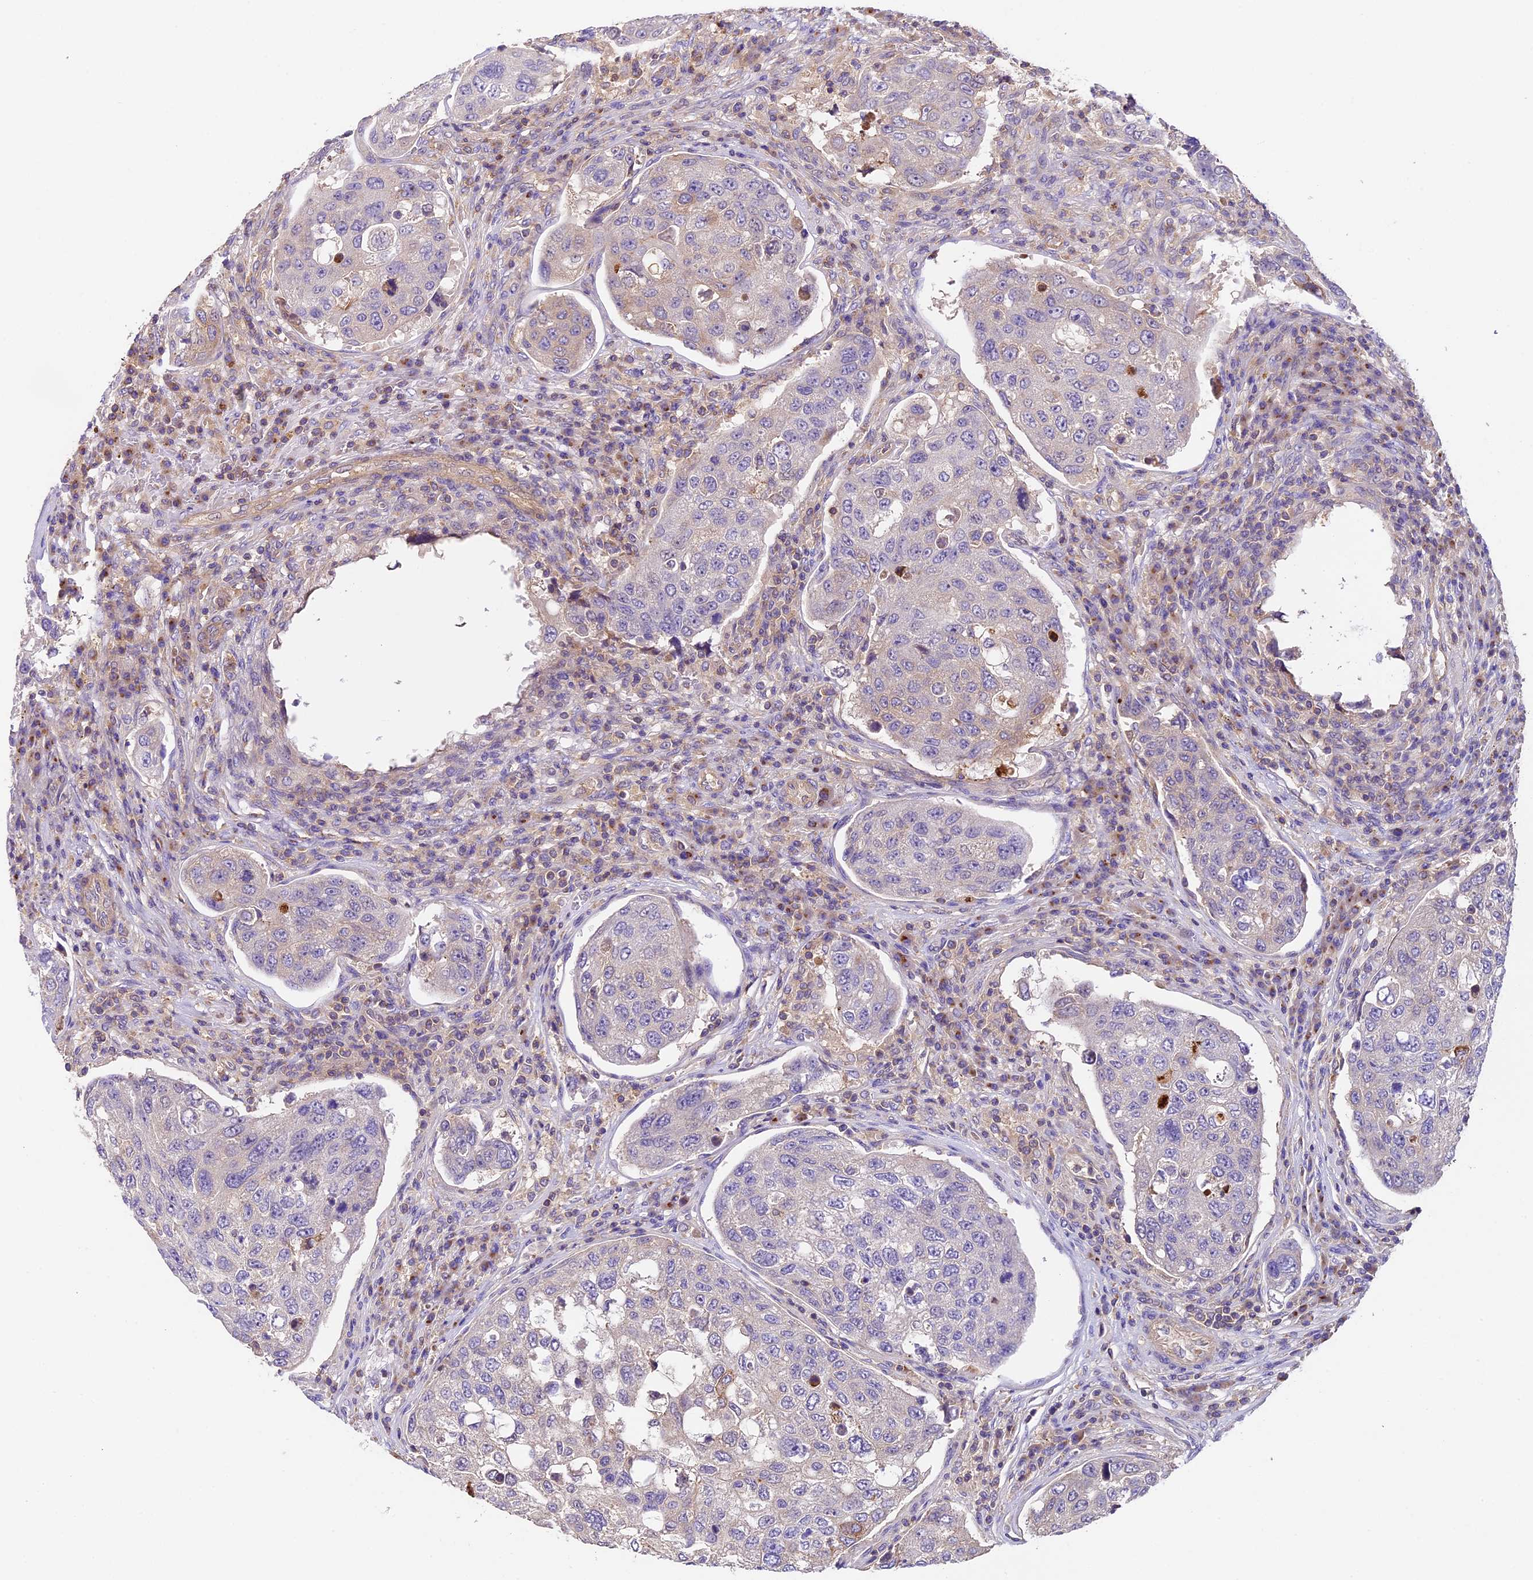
{"staining": {"intensity": "weak", "quantity": "<25%", "location": "cytoplasmic/membranous"}, "tissue": "urothelial cancer", "cell_type": "Tumor cells", "image_type": "cancer", "snomed": [{"axis": "morphology", "description": "Urothelial carcinoma, High grade"}, {"axis": "topography", "description": "Lymph node"}, {"axis": "topography", "description": "Urinary bladder"}], "caption": "The histopathology image reveals no significant expression in tumor cells of urothelial carcinoma (high-grade).", "gene": "TBC1D1", "patient": {"sex": "male", "age": 51}}